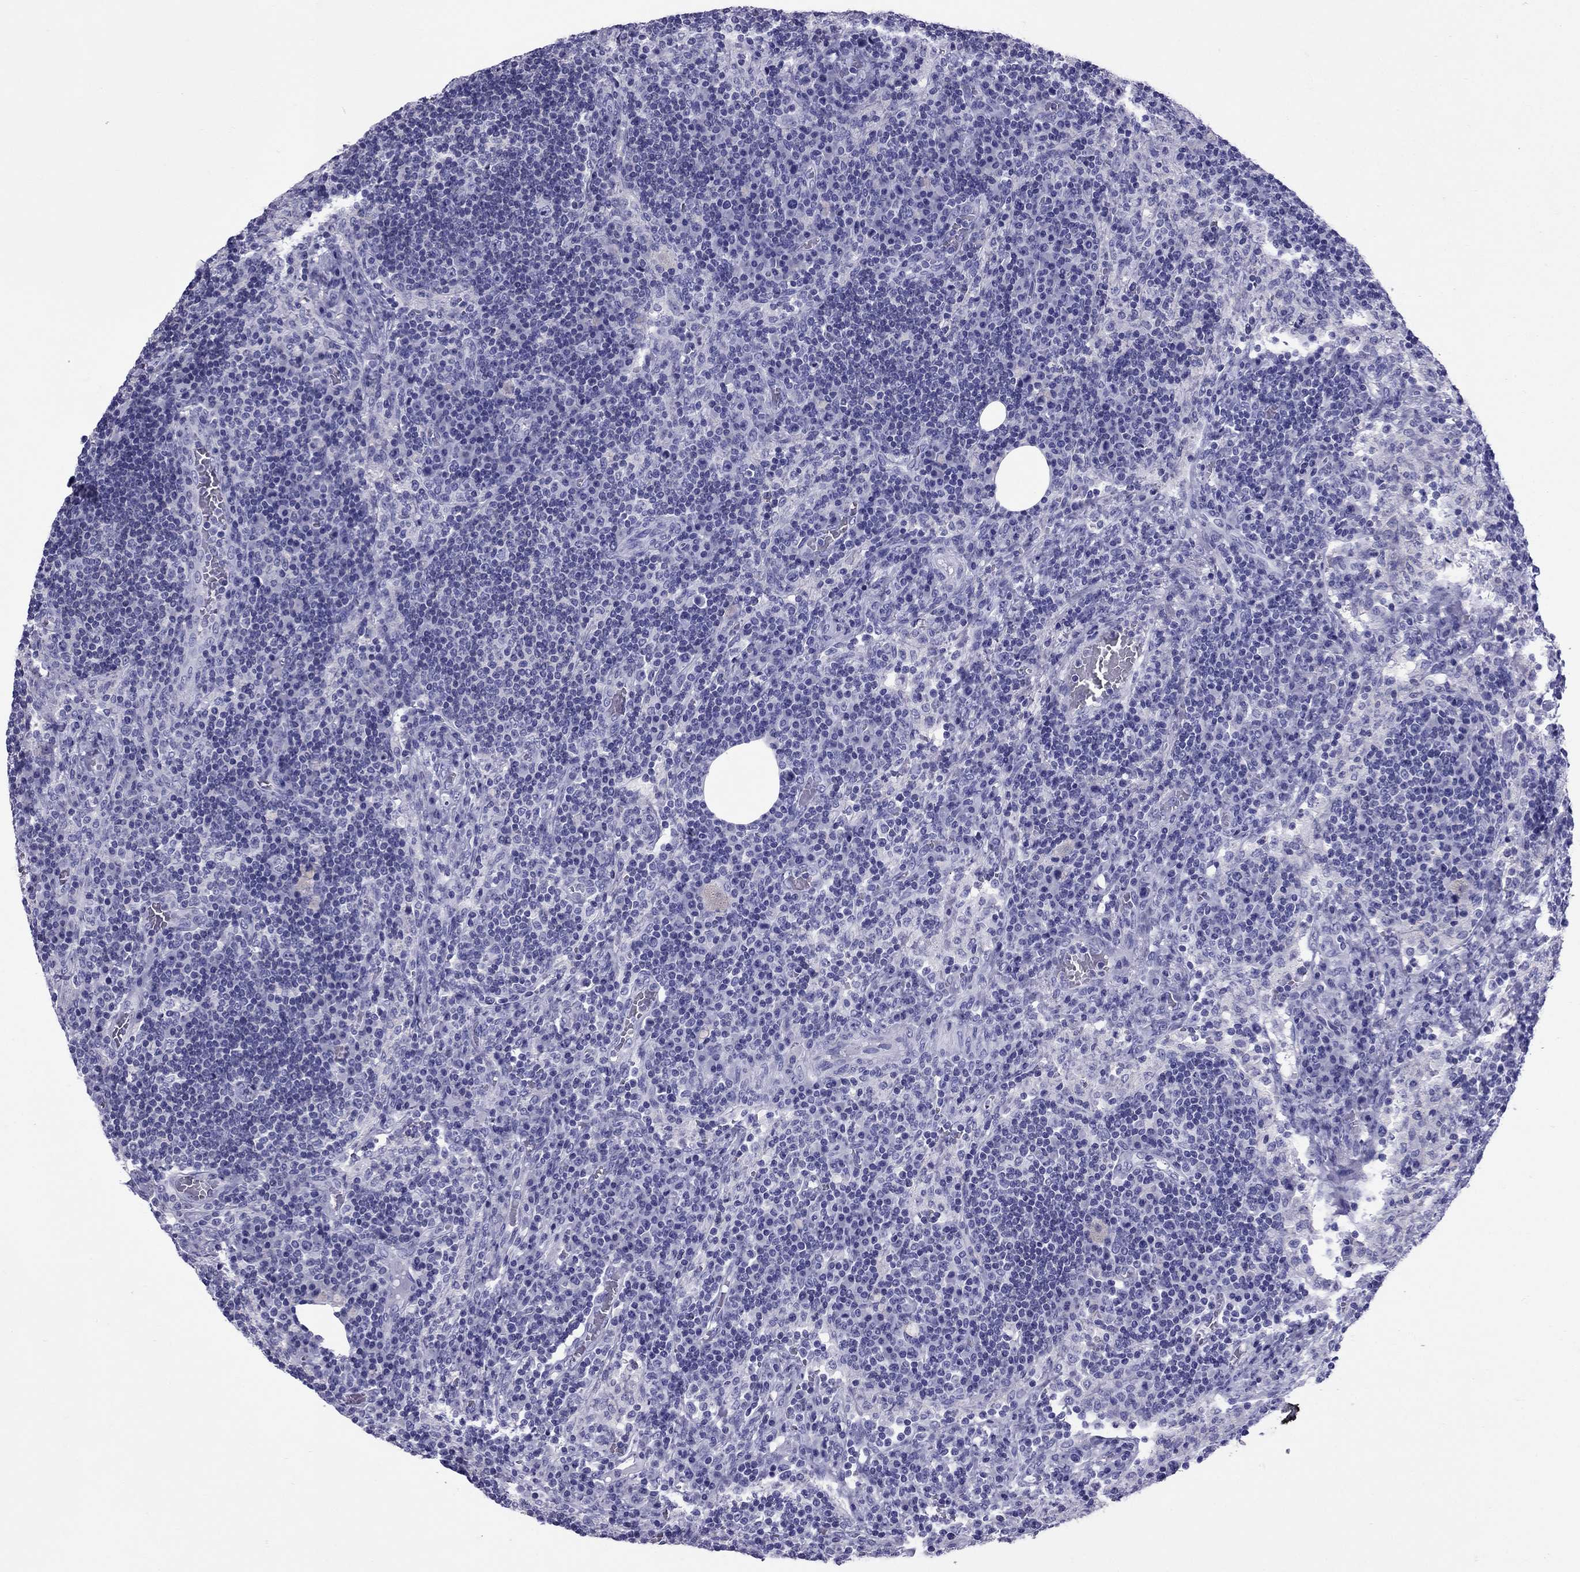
{"staining": {"intensity": "negative", "quantity": "none", "location": "none"}, "tissue": "lymph node", "cell_type": "Germinal center cells", "image_type": "normal", "snomed": [{"axis": "morphology", "description": "Normal tissue, NOS"}, {"axis": "topography", "description": "Lymph node"}], "caption": "Immunohistochemistry image of normal lymph node: human lymph node stained with DAB (3,3'-diaminobenzidine) shows no significant protein expression in germinal center cells. (DAB (3,3'-diaminobenzidine) IHC with hematoxylin counter stain).", "gene": "AVPR1B", "patient": {"sex": "male", "age": 63}}